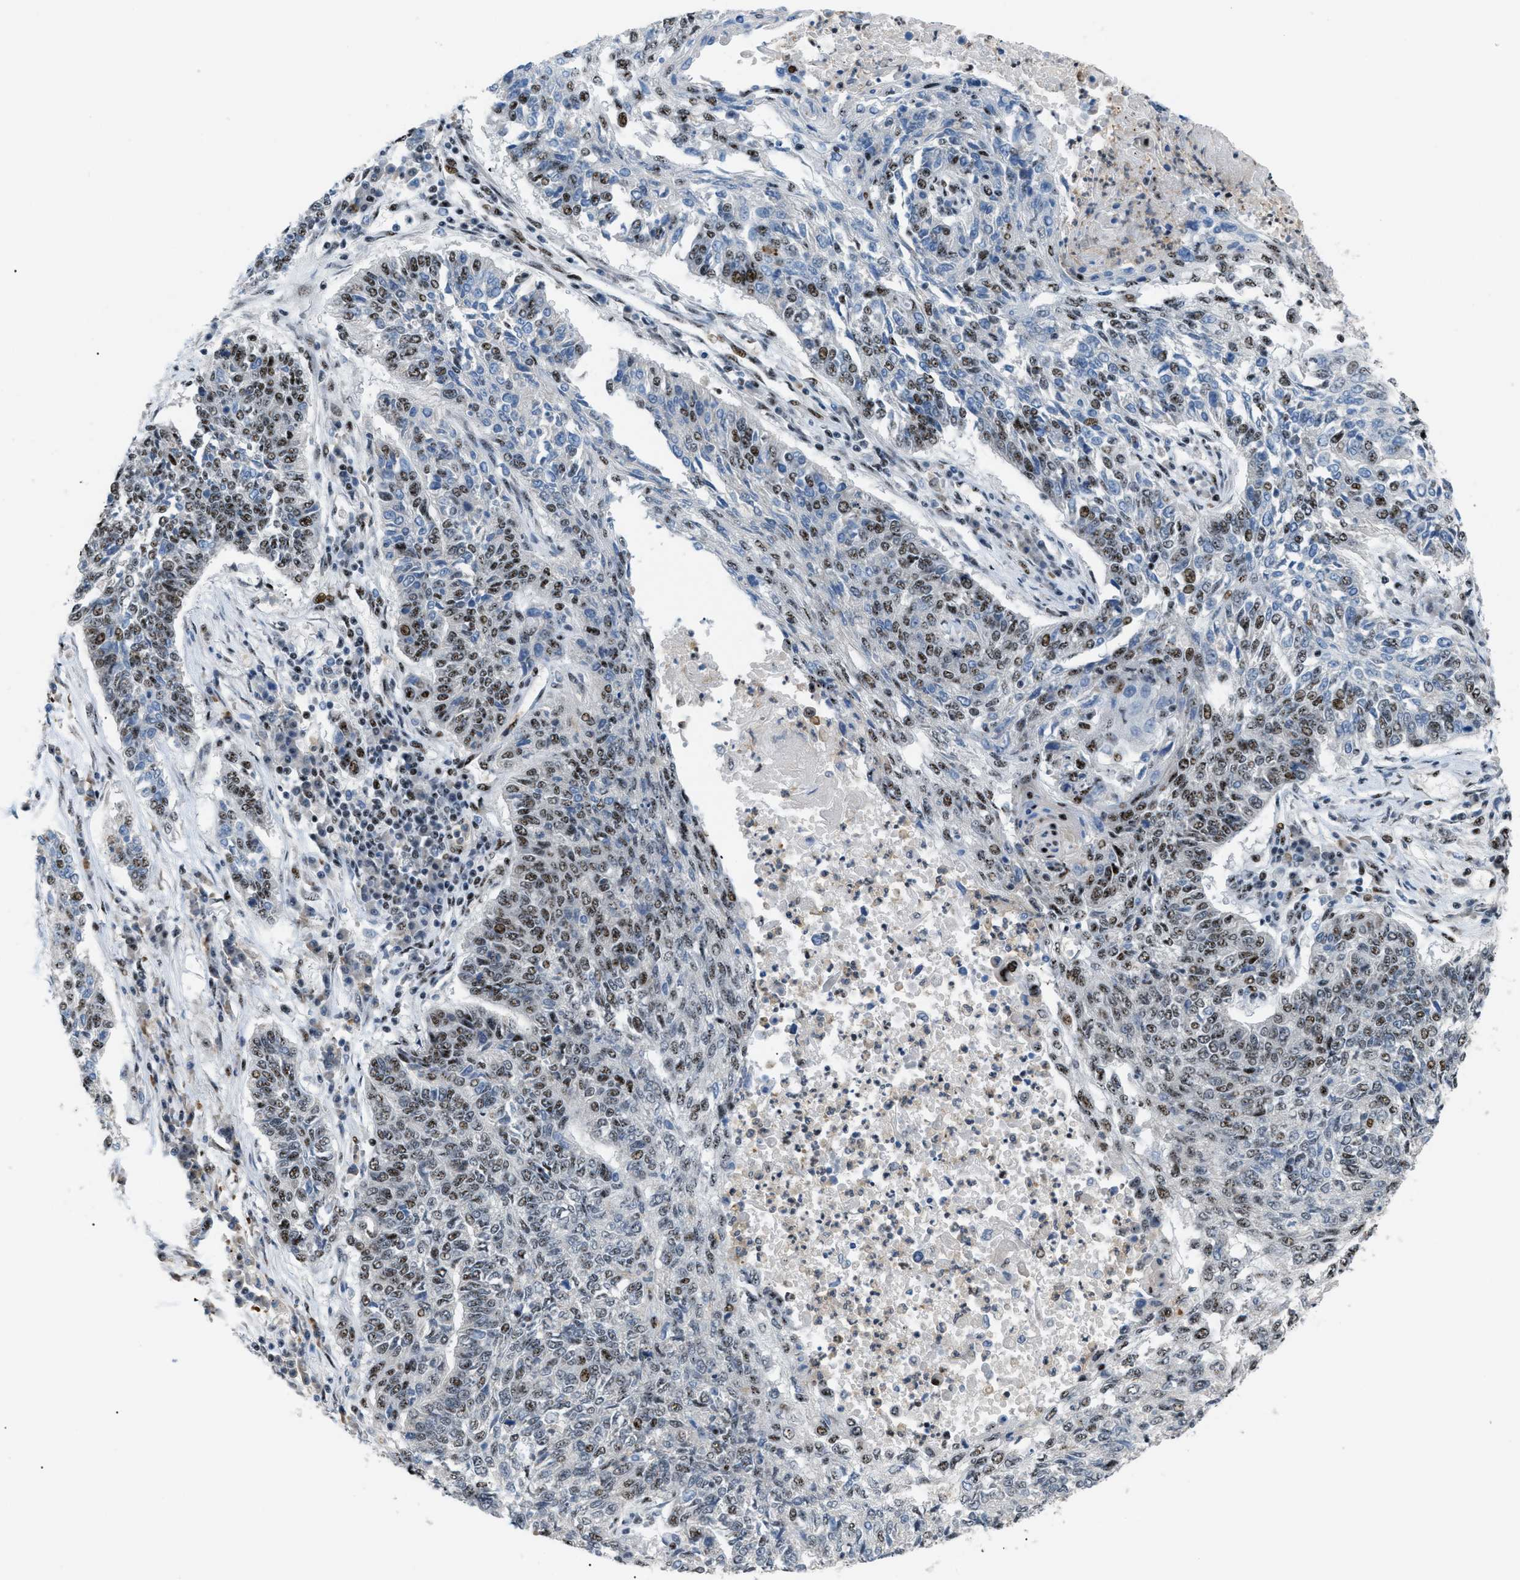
{"staining": {"intensity": "moderate", "quantity": "25%-75%", "location": "nuclear"}, "tissue": "lung cancer", "cell_type": "Tumor cells", "image_type": "cancer", "snomed": [{"axis": "morphology", "description": "Normal tissue, NOS"}, {"axis": "morphology", "description": "Squamous cell carcinoma, NOS"}, {"axis": "topography", "description": "Cartilage tissue"}, {"axis": "topography", "description": "Bronchus"}, {"axis": "topography", "description": "Lung"}], "caption": "This is an image of immunohistochemistry (IHC) staining of lung cancer (squamous cell carcinoma), which shows moderate positivity in the nuclear of tumor cells.", "gene": "CDR2", "patient": {"sex": "female", "age": 49}}